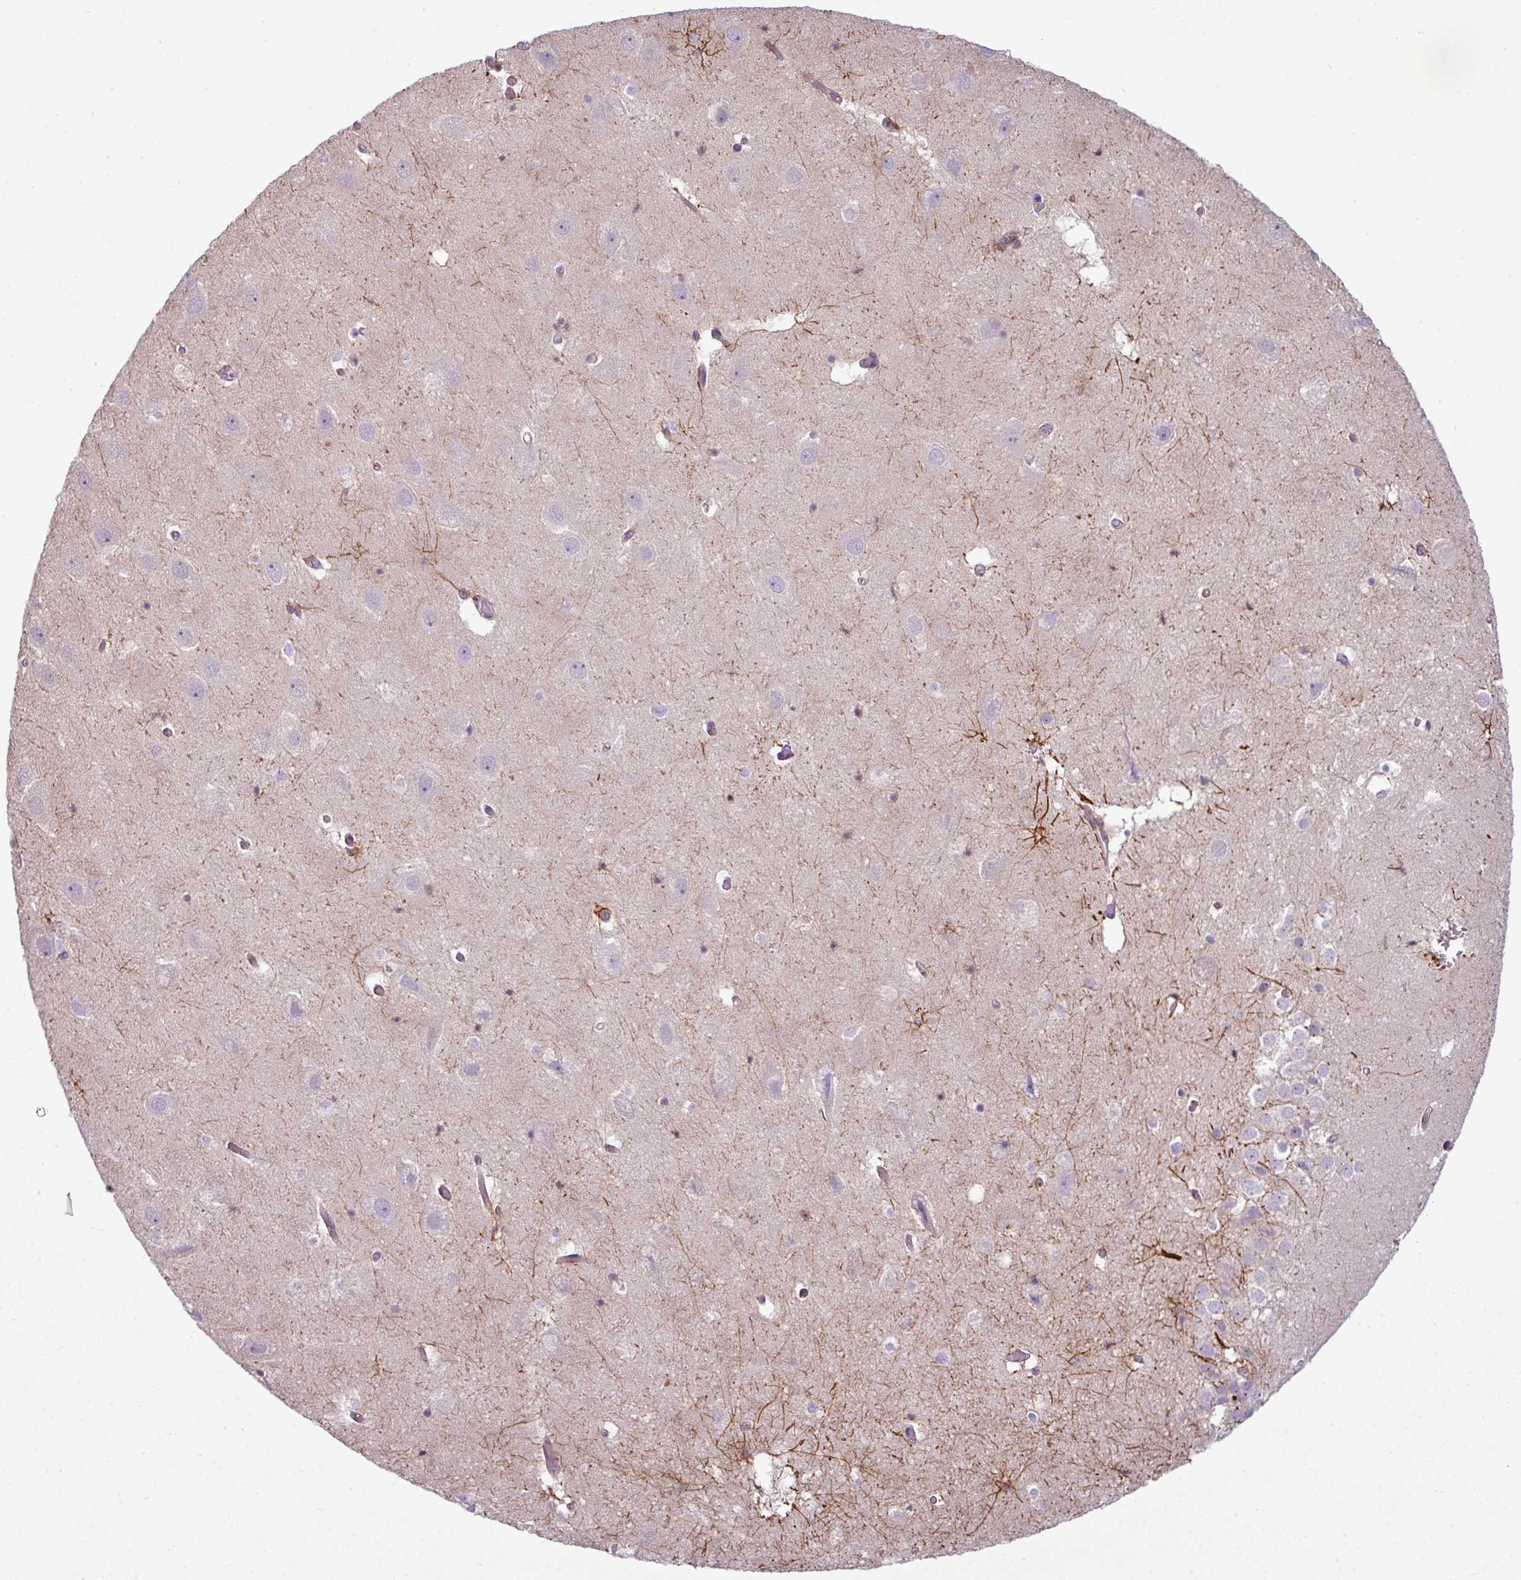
{"staining": {"intensity": "negative", "quantity": "none", "location": "none"}, "tissue": "hippocampus", "cell_type": "Glial cells", "image_type": "normal", "snomed": [{"axis": "morphology", "description": "Normal tissue, NOS"}, {"axis": "topography", "description": "Hippocampus"}], "caption": "High power microscopy image of an IHC photomicrograph of benign hippocampus, revealing no significant expression in glial cells. The staining was performed using DAB to visualize the protein expression in brown, while the nuclei were stained in blue with hematoxylin (Magnification: 20x).", "gene": "COL8A1", "patient": {"sex": "female", "age": 52}}